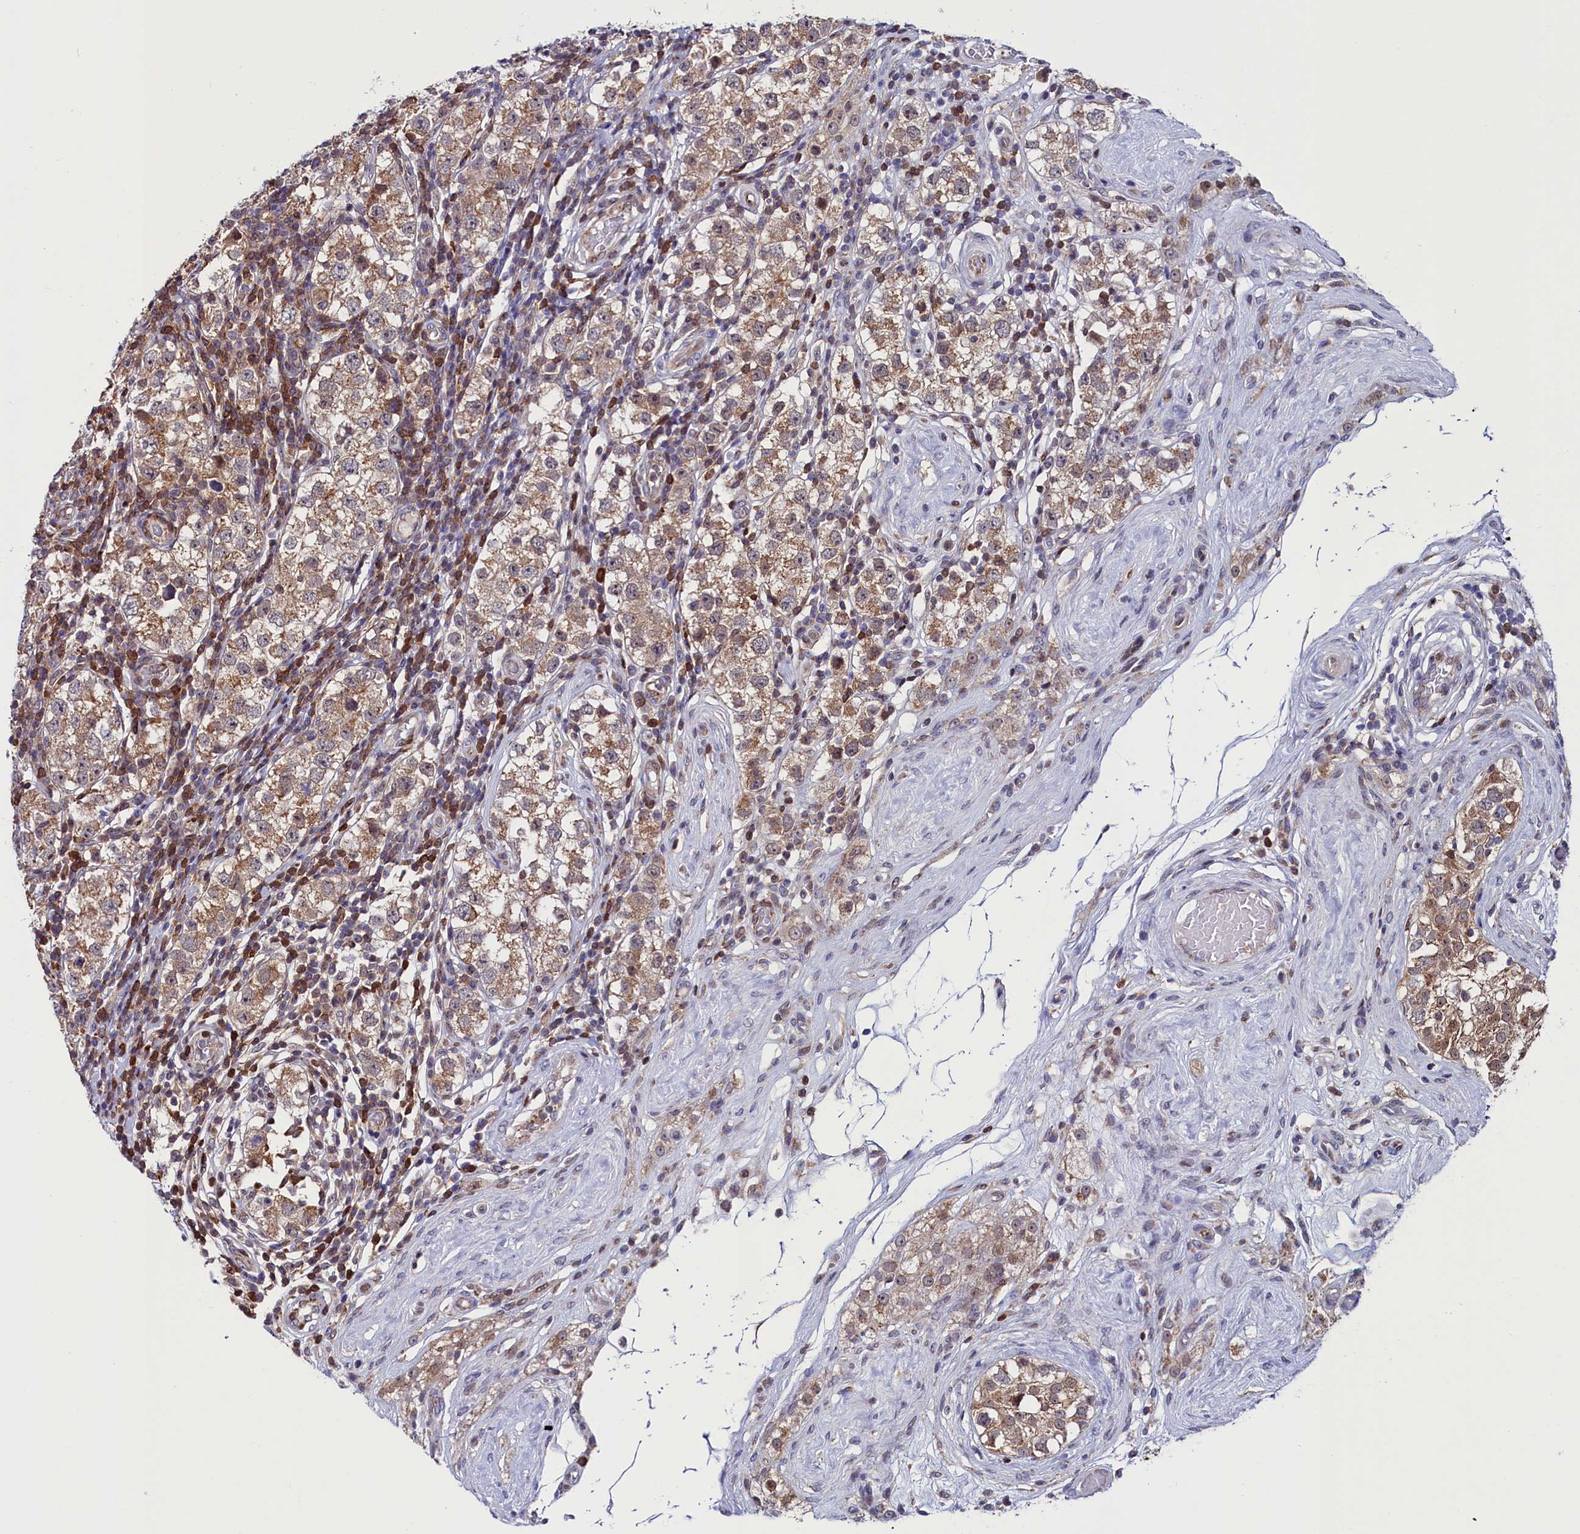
{"staining": {"intensity": "moderate", "quantity": ">75%", "location": "cytoplasmic/membranous"}, "tissue": "testis cancer", "cell_type": "Tumor cells", "image_type": "cancer", "snomed": [{"axis": "morphology", "description": "Seminoma, NOS"}, {"axis": "topography", "description": "Testis"}], "caption": "Immunohistochemistry (IHC) of human testis seminoma displays medium levels of moderate cytoplasmic/membranous positivity in approximately >75% of tumor cells.", "gene": "CIAPIN1", "patient": {"sex": "male", "age": 34}}